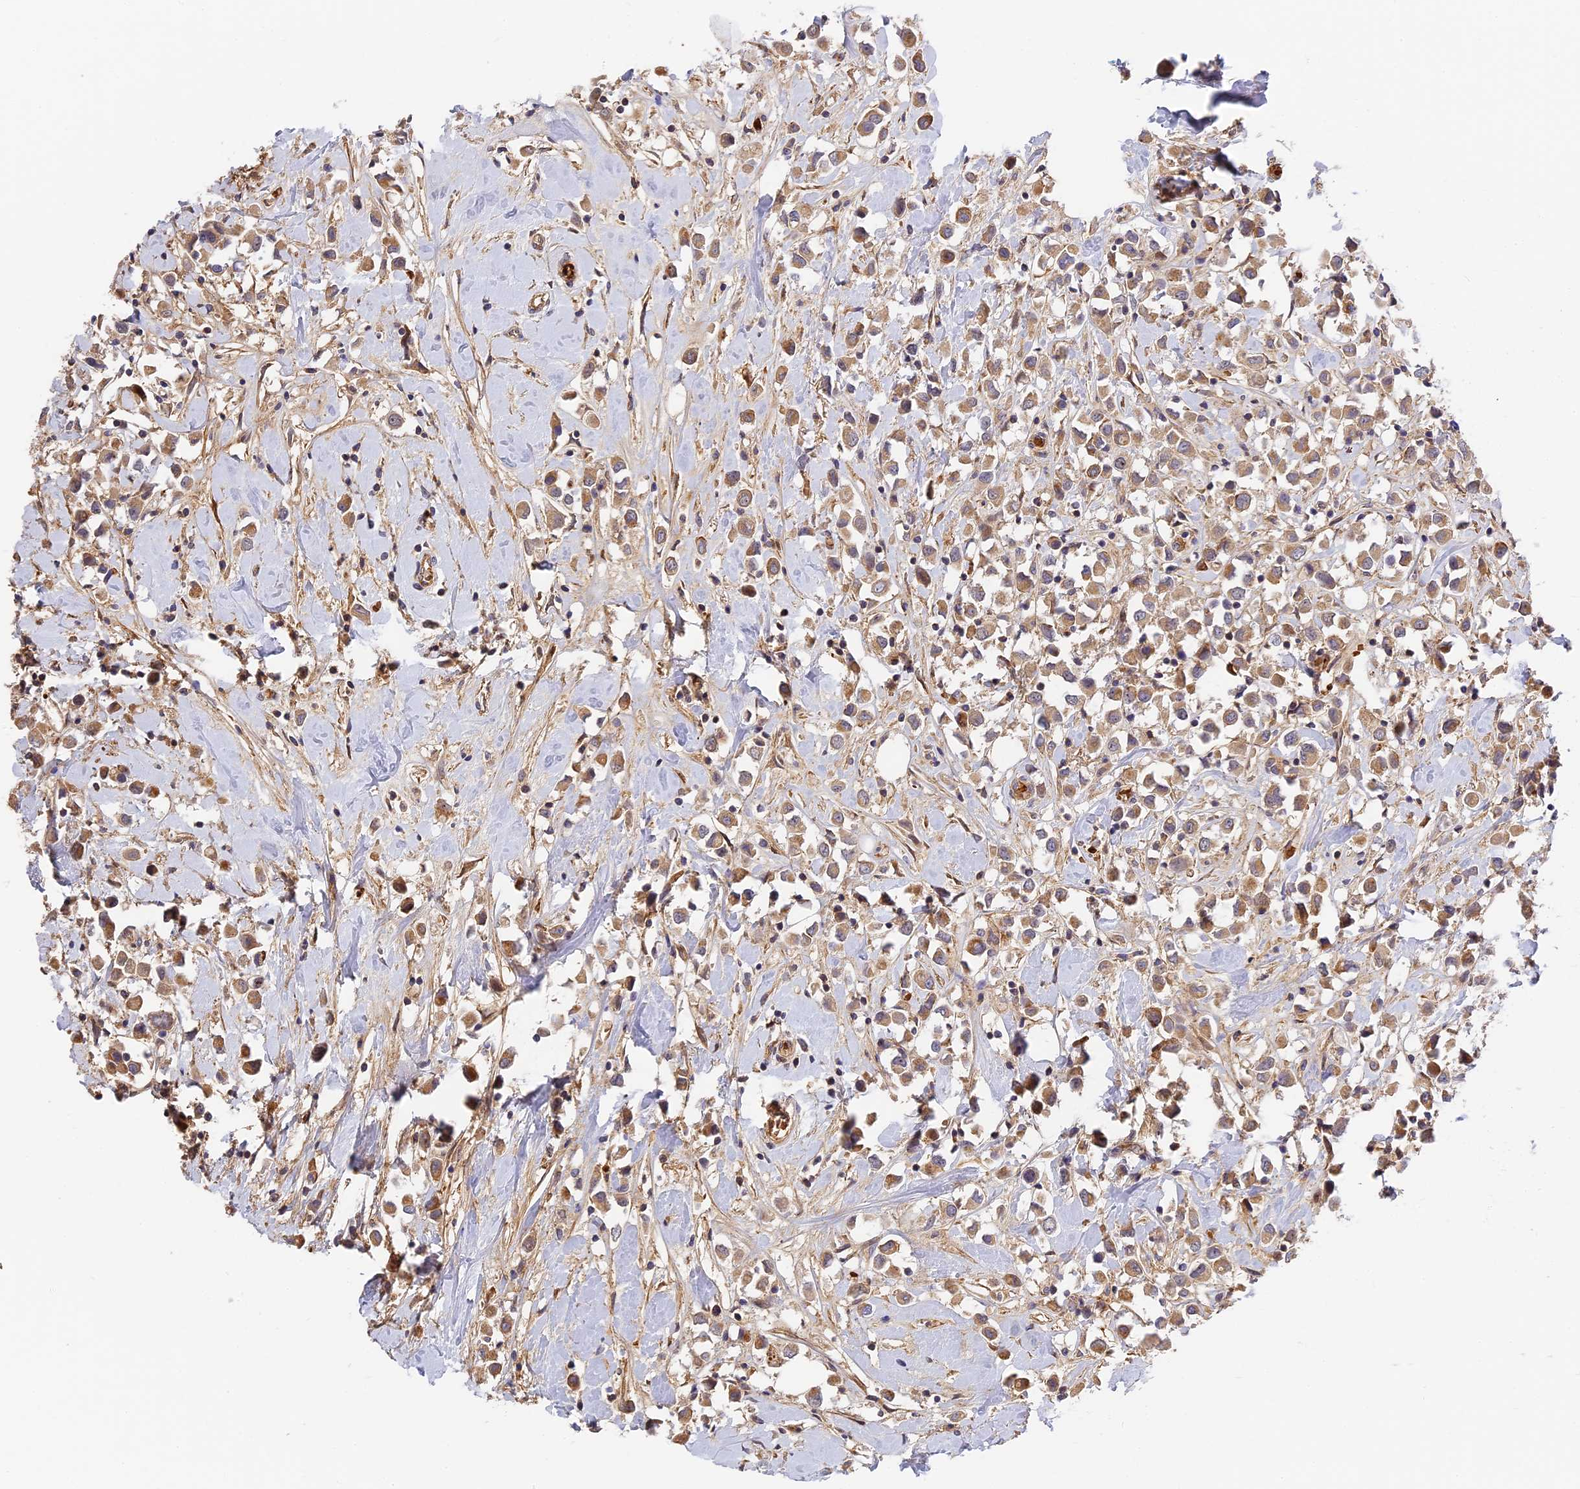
{"staining": {"intensity": "moderate", "quantity": ">75%", "location": "cytoplasmic/membranous"}, "tissue": "breast cancer", "cell_type": "Tumor cells", "image_type": "cancer", "snomed": [{"axis": "morphology", "description": "Duct carcinoma"}, {"axis": "topography", "description": "Breast"}], "caption": "Moderate cytoplasmic/membranous staining for a protein is seen in about >75% of tumor cells of breast cancer (invasive ductal carcinoma) using immunohistochemistry (IHC).", "gene": "MISP3", "patient": {"sex": "female", "age": 61}}